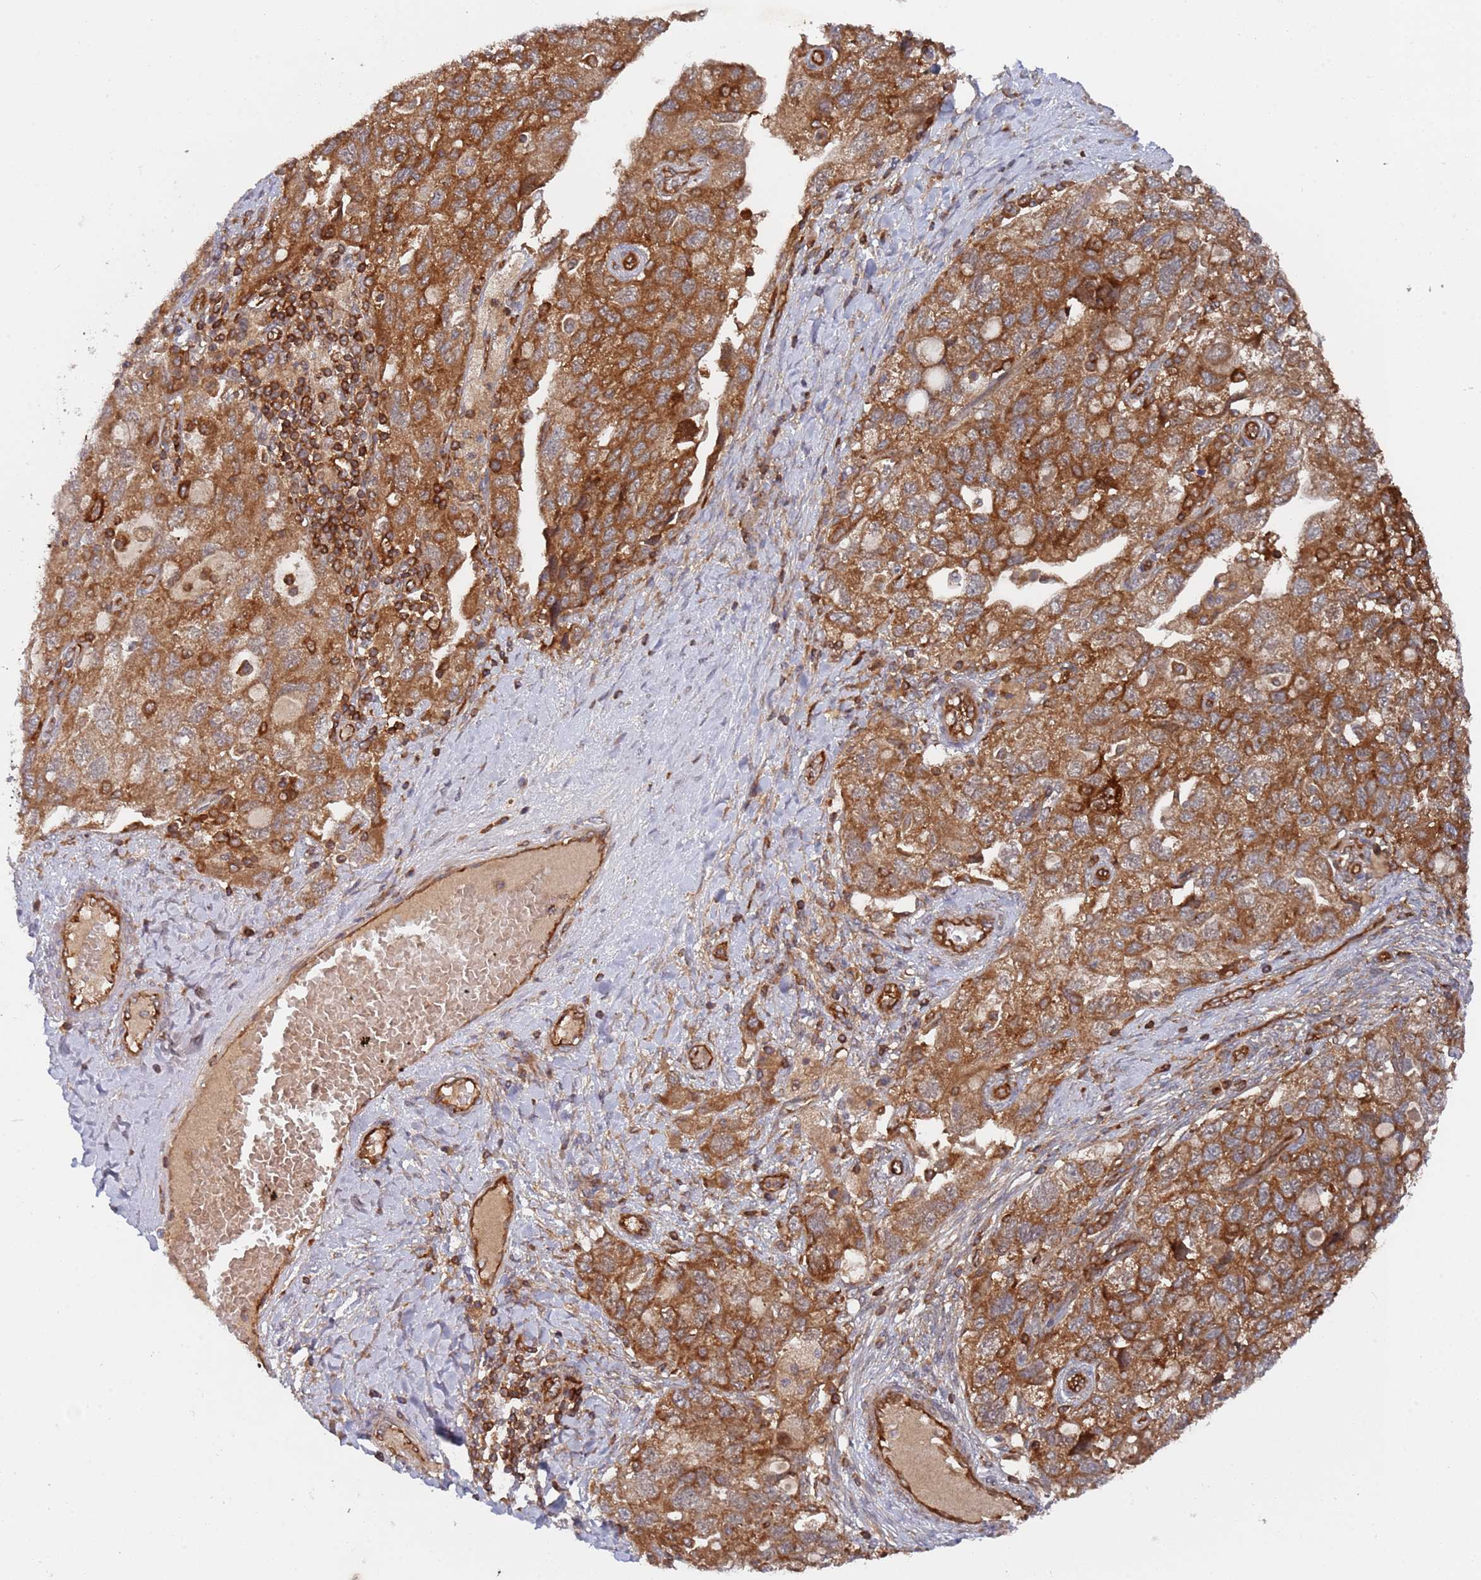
{"staining": {"intensity": "strong", "quantity": ">75%", "location": "cytoplasmic/membranous"}, "tissue": "ovarian cancer", "cell_type": "Tumor cells", "image_type": "cancer", "snomed": [{"axis": "morphology", "description": "Carcinoma, NOS"}, {"axis": "morphology", "description": "Cystadenocarcinoma, serous, NOS"}, {"axis": "topography", "description": "Ovary"}], "caption": "High-magnification brightfield microscopy of ovarian carcinoma stained with DAB (3,3'-diaminobenzidine) (brown) and counterstained with hematoxylin (blue). tumor cells exhibit strong cytoplasmic/membranous expression is appreciated in about>75% of cells.", "gene": "DDX60", "patient": {"sex": "female", "age": 69}}